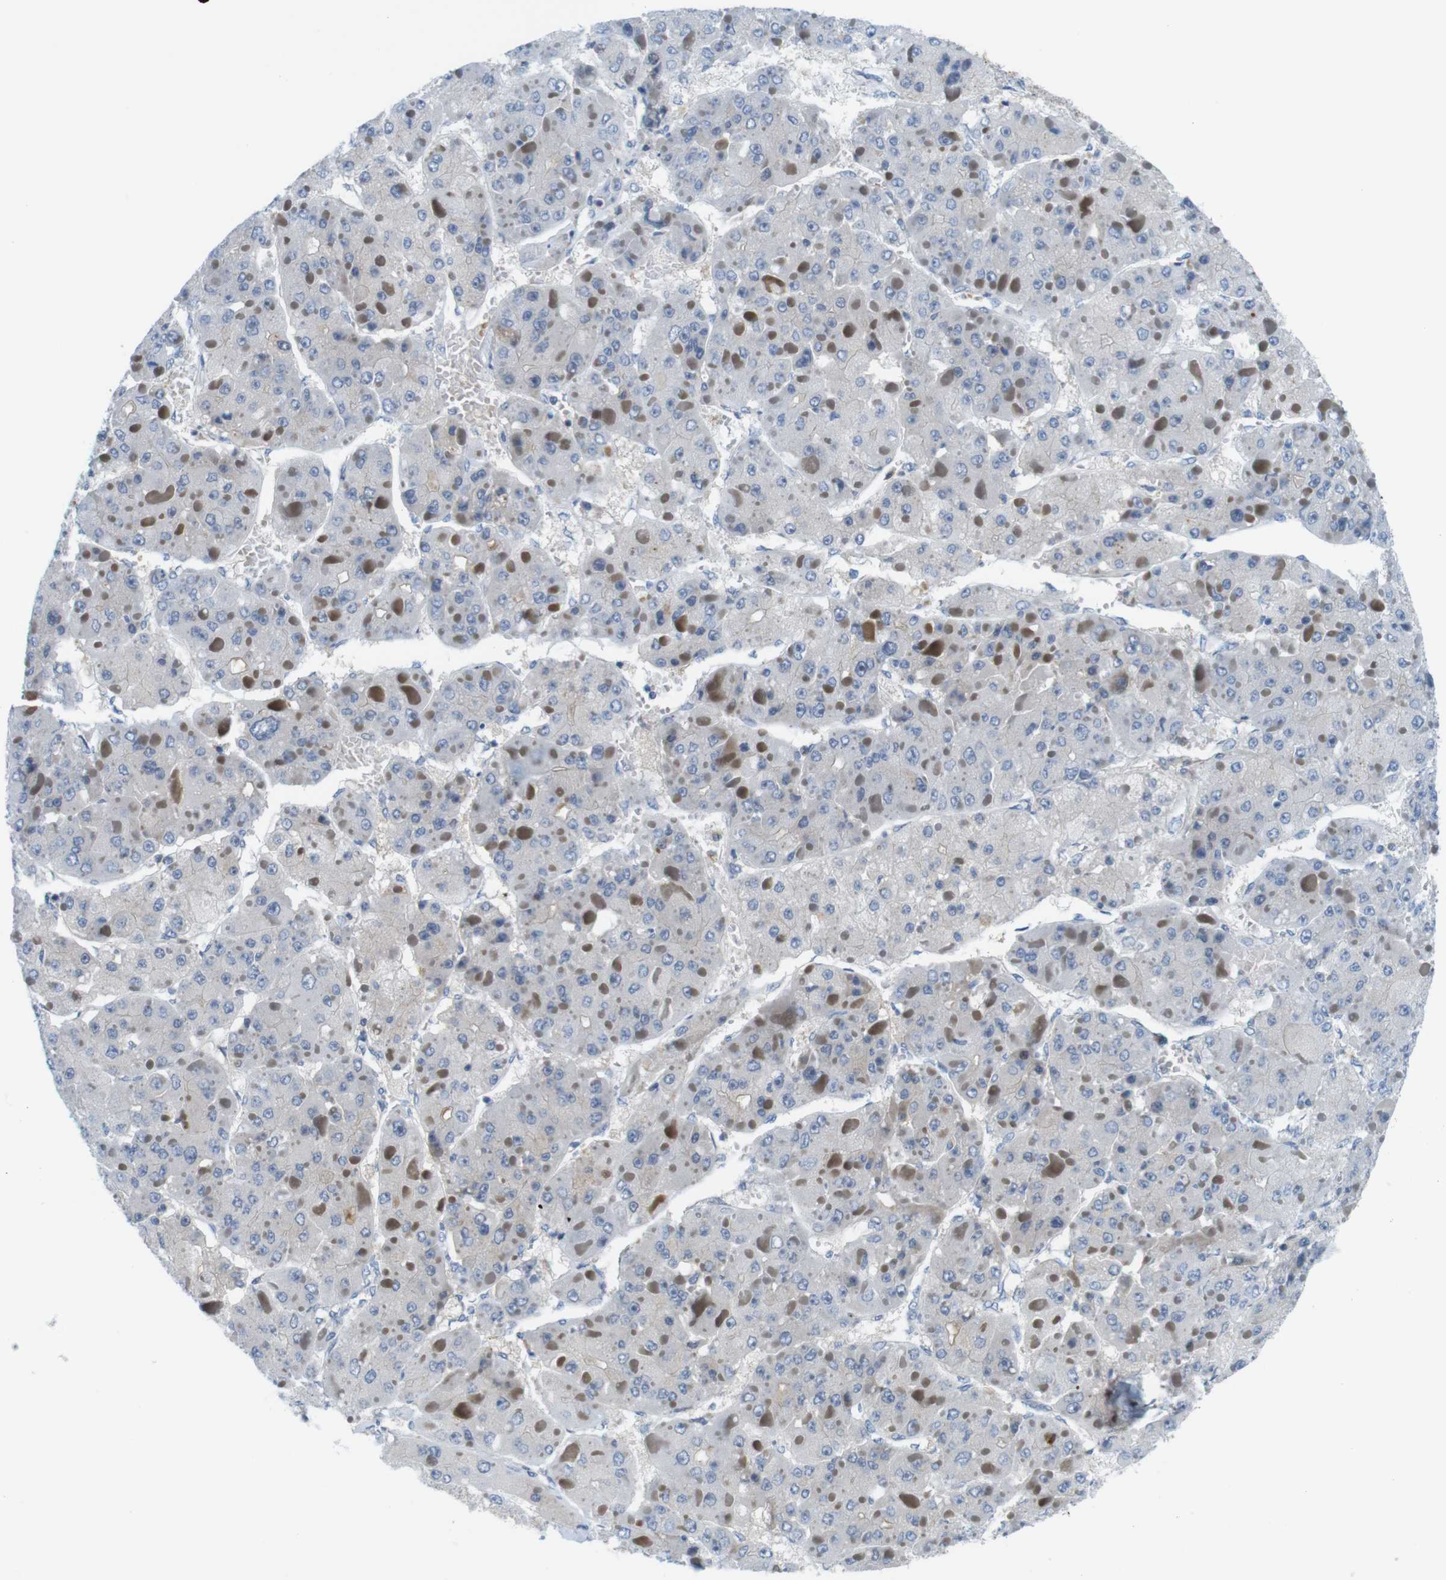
{"staining": {"intensity": "negative", "quantity": "none", "location": "none"}, "tissue": "liver cancer", "cell_type": "Tumor cells", "image_type": "cancer", "snomed": [{"axis": "morphology", "description": "Carcinoma, Hepatocellular, NOS"}, {"axis": "topography", "description": "Liver"}], "caption": "Immunohistochemistry of hepatocellular carcinoma (liver) displays no positivity in tumor cells.", "gene": "ZDHHC3", "patient": {"sex": "female", "age": 73}}